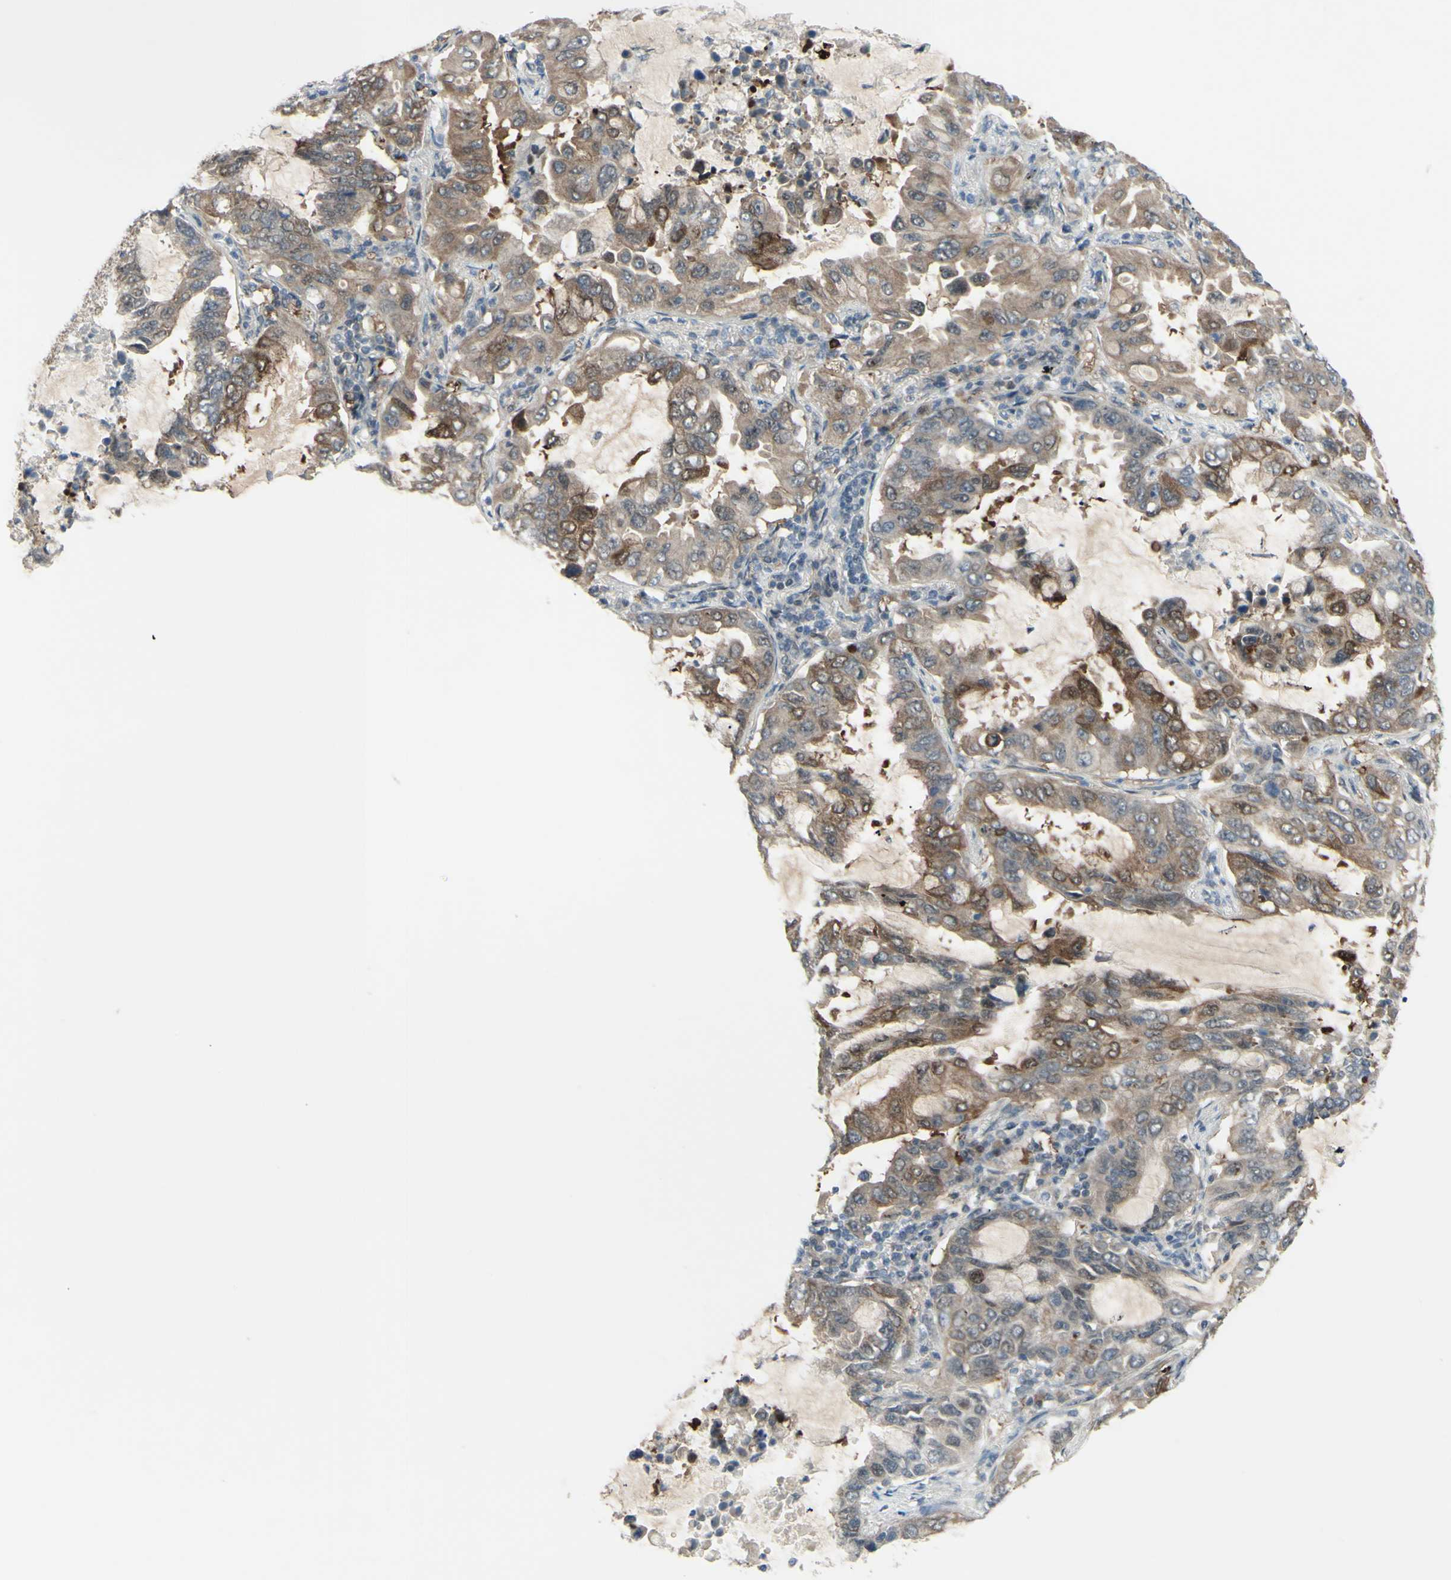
{"staining": {"intensity": "moderate", "quantity": ">75%", "location": "cytoplasmic/membranous"}, "tissue": "lung cancer", "cell_type": "Tumor cells", "image_type": "cancer", "snomed": [{"axis": "morphology", "description": "Adenocarcinoma, NOS"}, {"axis": "topography", "description": "Lung"}], "caption": "A brown stain highlights moderate cytoplasmic/membranous staining of a protein in human adenocarcinoma (lung) tumor cells.", "gene": "ETNK1", "patient": {"sex": "male", "age": 64}}